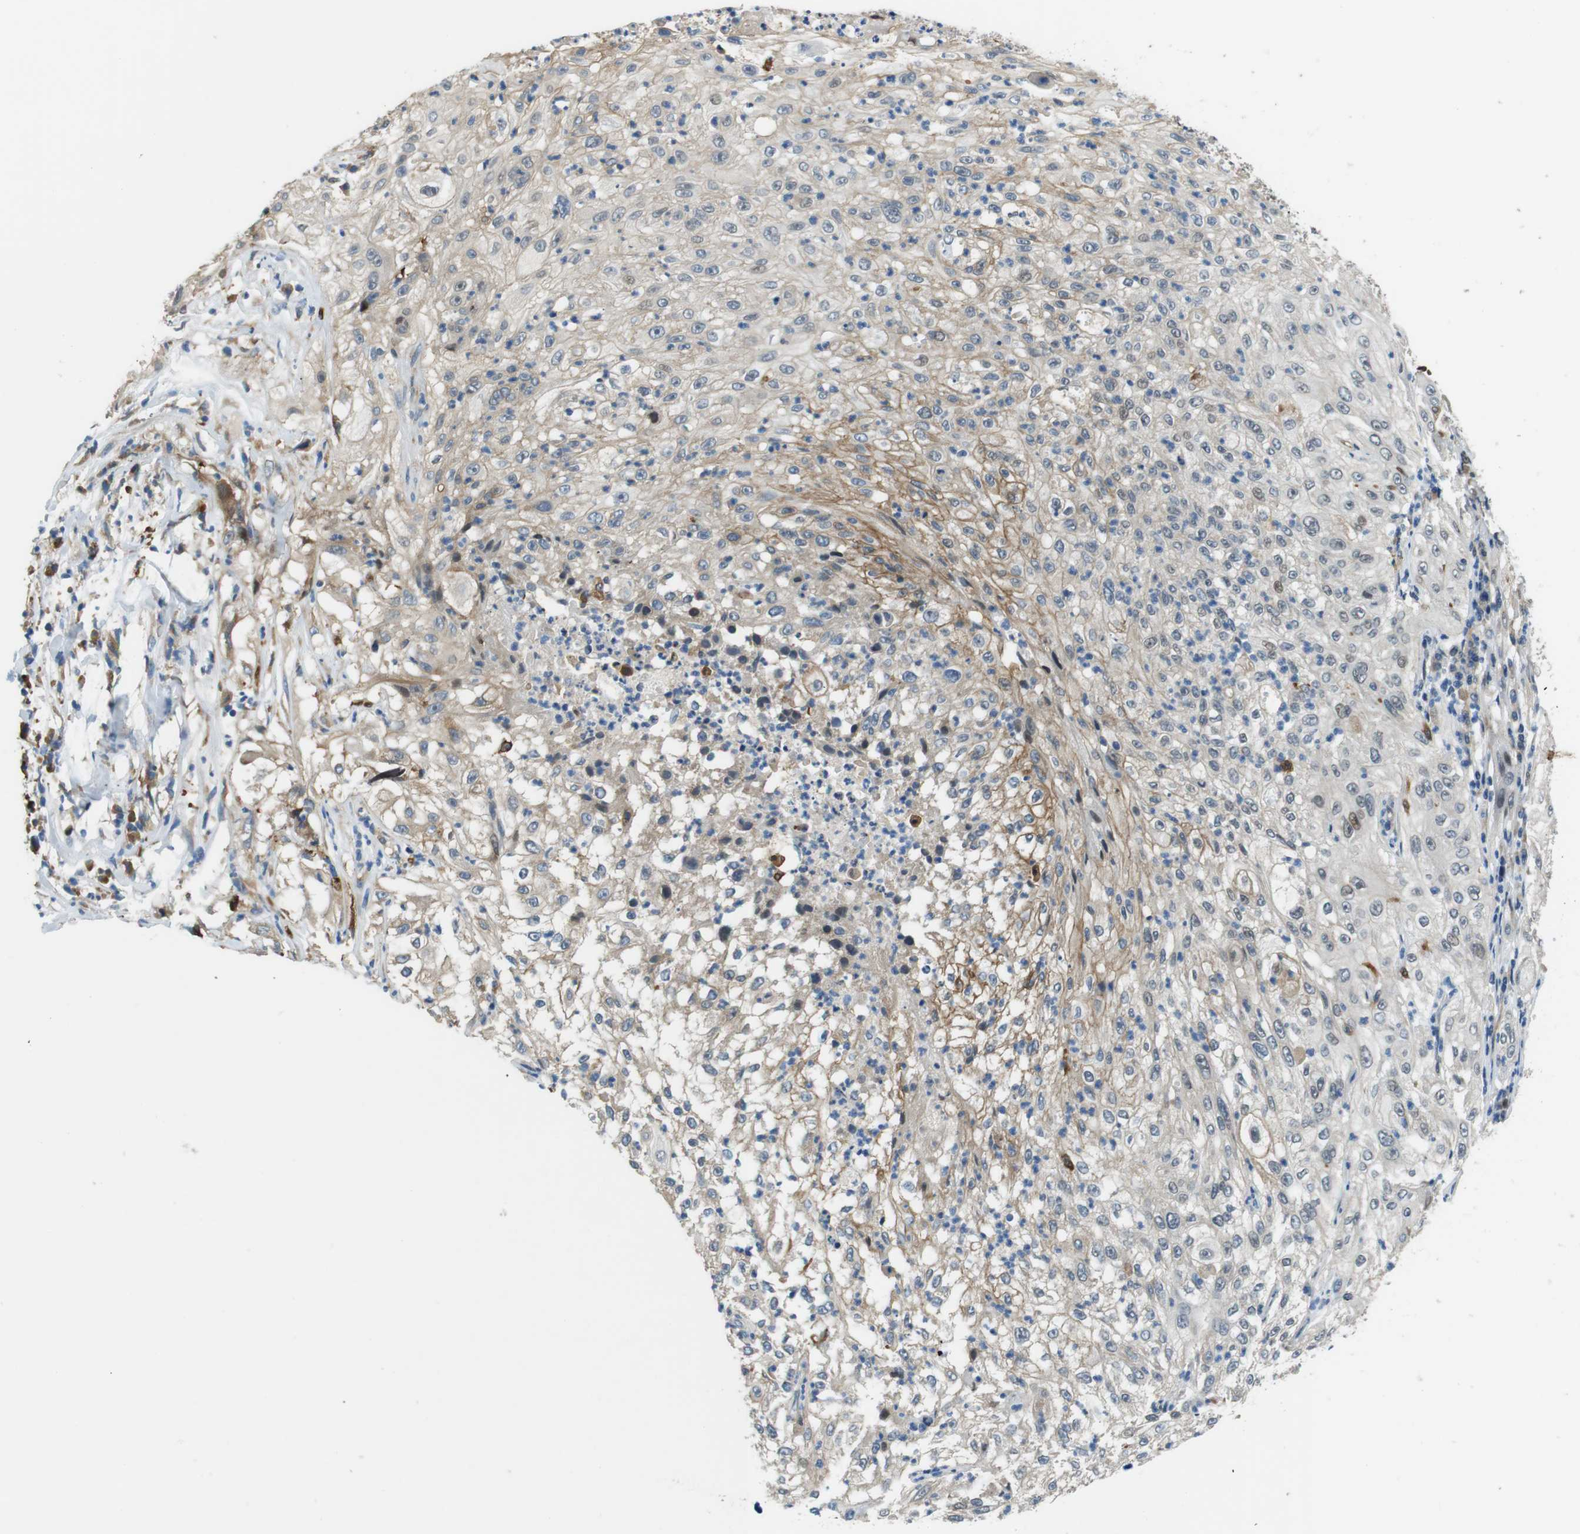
{"staining": {"intensity": "moderate", "quantity": "<25%", "location": "cytoplasmic/membranous"}, "tissue": "lung cancer", "cell_type": "Tumor cells", "image_type": "cancer", "snomed": [{"axis": "morphology", "description": "Inflammation, NOS"}, {"axis": "morphology", "description": "Squamous cell carcinoma, NOS"}, {"axis": "topography", "description": "Lymph node"}, {"axis": "topography", "description": "Soft tissue"}, {"axis": "topography", "description": "Lung"}], "caption": "Lung cancer (squamous cell carcinoma) stained with immunohistochemistry (IHC) exhibits moderate cytoplasmic/membranous expression in approximately <25% of tumor cells. Immunohistochemistry stains the protein in brown and the nuclei are stained blue.", "gene": "PALD1", "patient": {"sex": "male", "age": 66}}